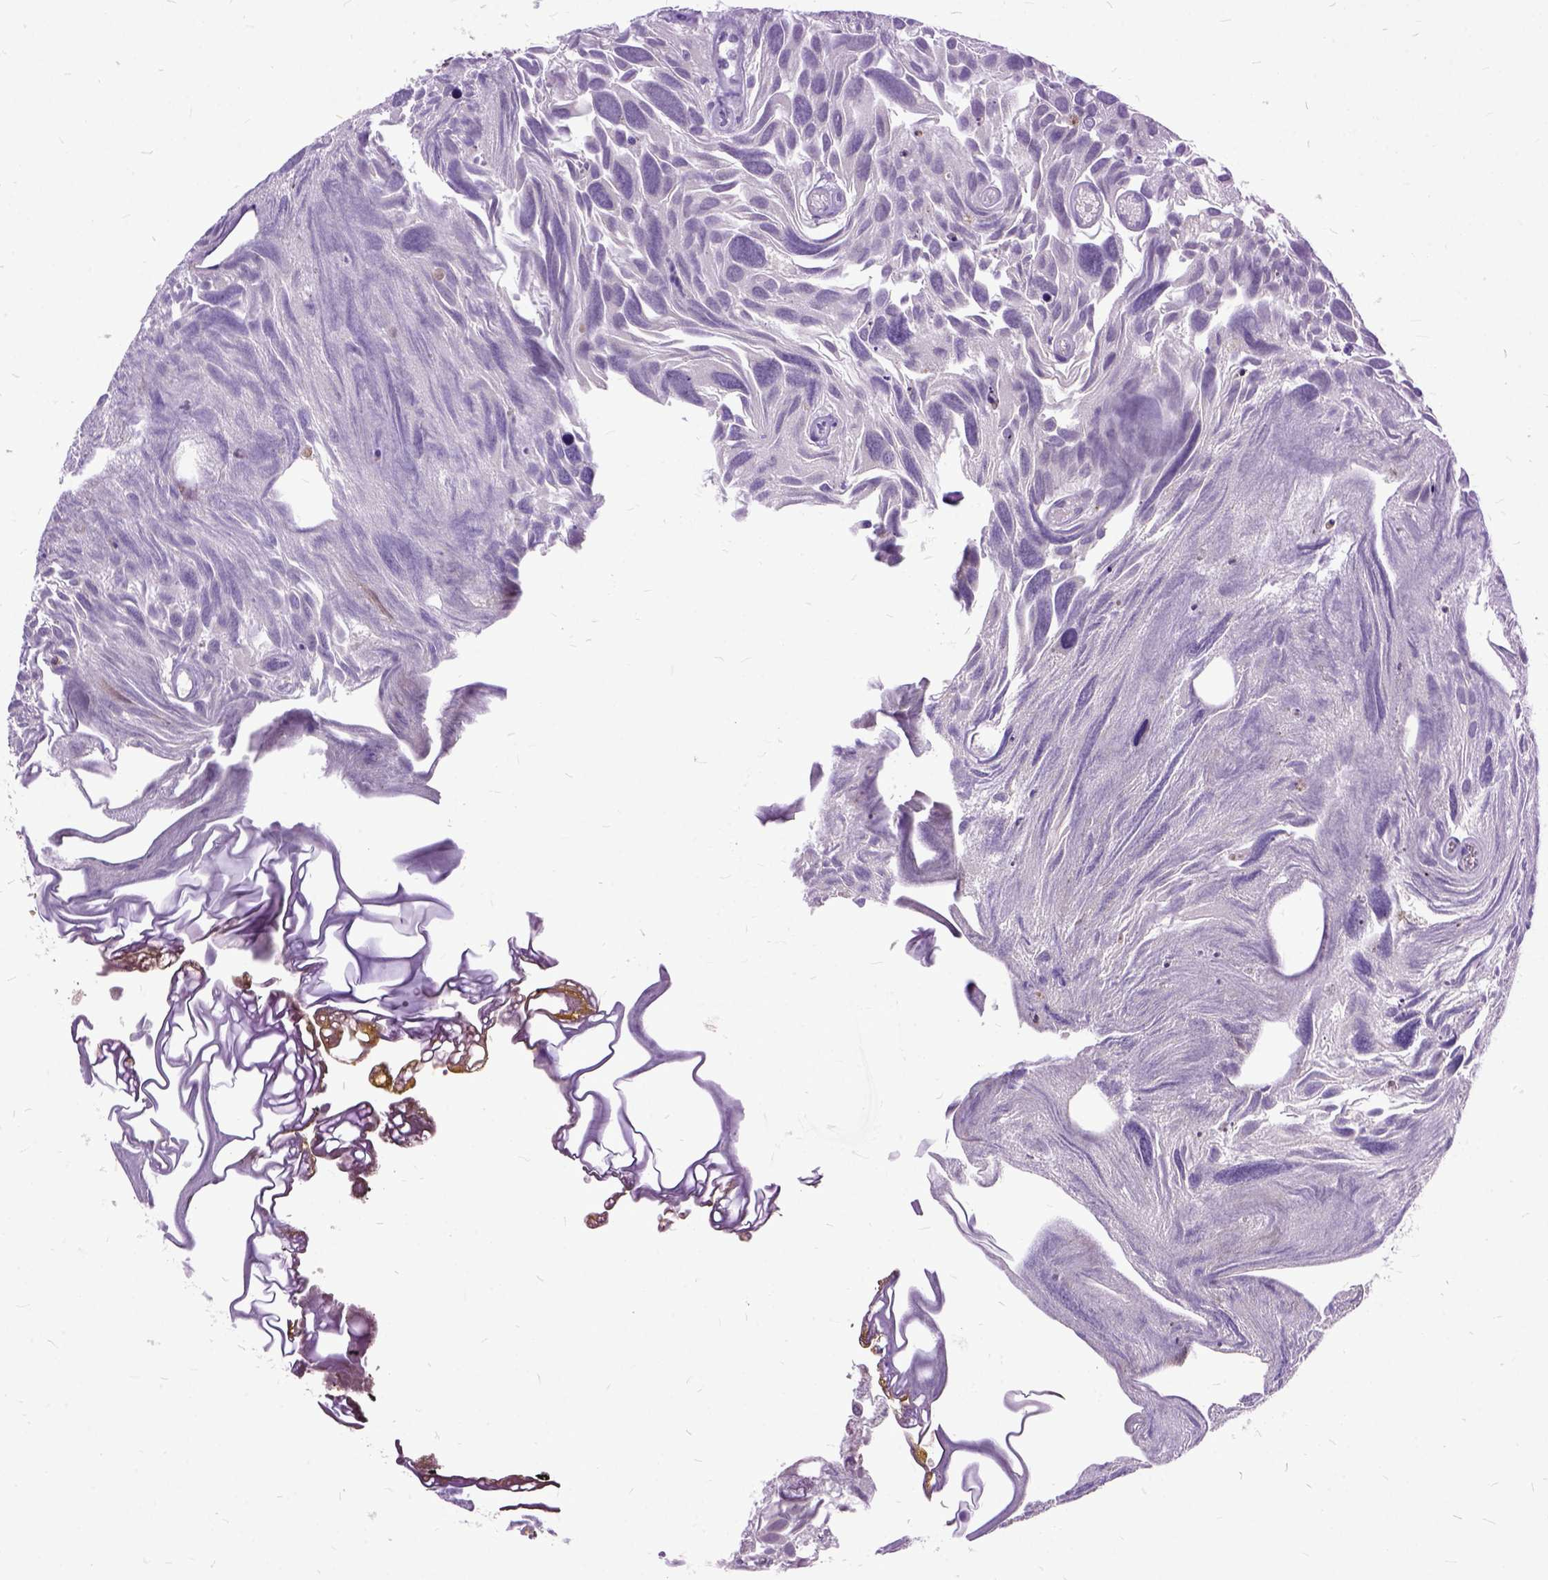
{"staining": {"intensity": "moderate", "quantity": "25%-75%", "location": "nuclear"}, "tissue": "urothelial cancer", "cell_type": "Tumor cells", "image_type": "cancer", "snomed": [{"axis": "morphology", "description": "Urothelial carcinoma, Low grade"}, {"axis": "topography", "description": "Urinary bladder"}], "caption": "The micrograph exhibits a brown stain indicating the presence of a protein in the nuclear of tumor cells in urothelial cancer. The staining is performed using DAB (3,3'-diaminobenzidine) brown chromogen to label protein expression. The nuclei are counter-stained blue using hematoxylin.", "gene": "ORC5", "patient": {"sex": "female", "age": 69}}